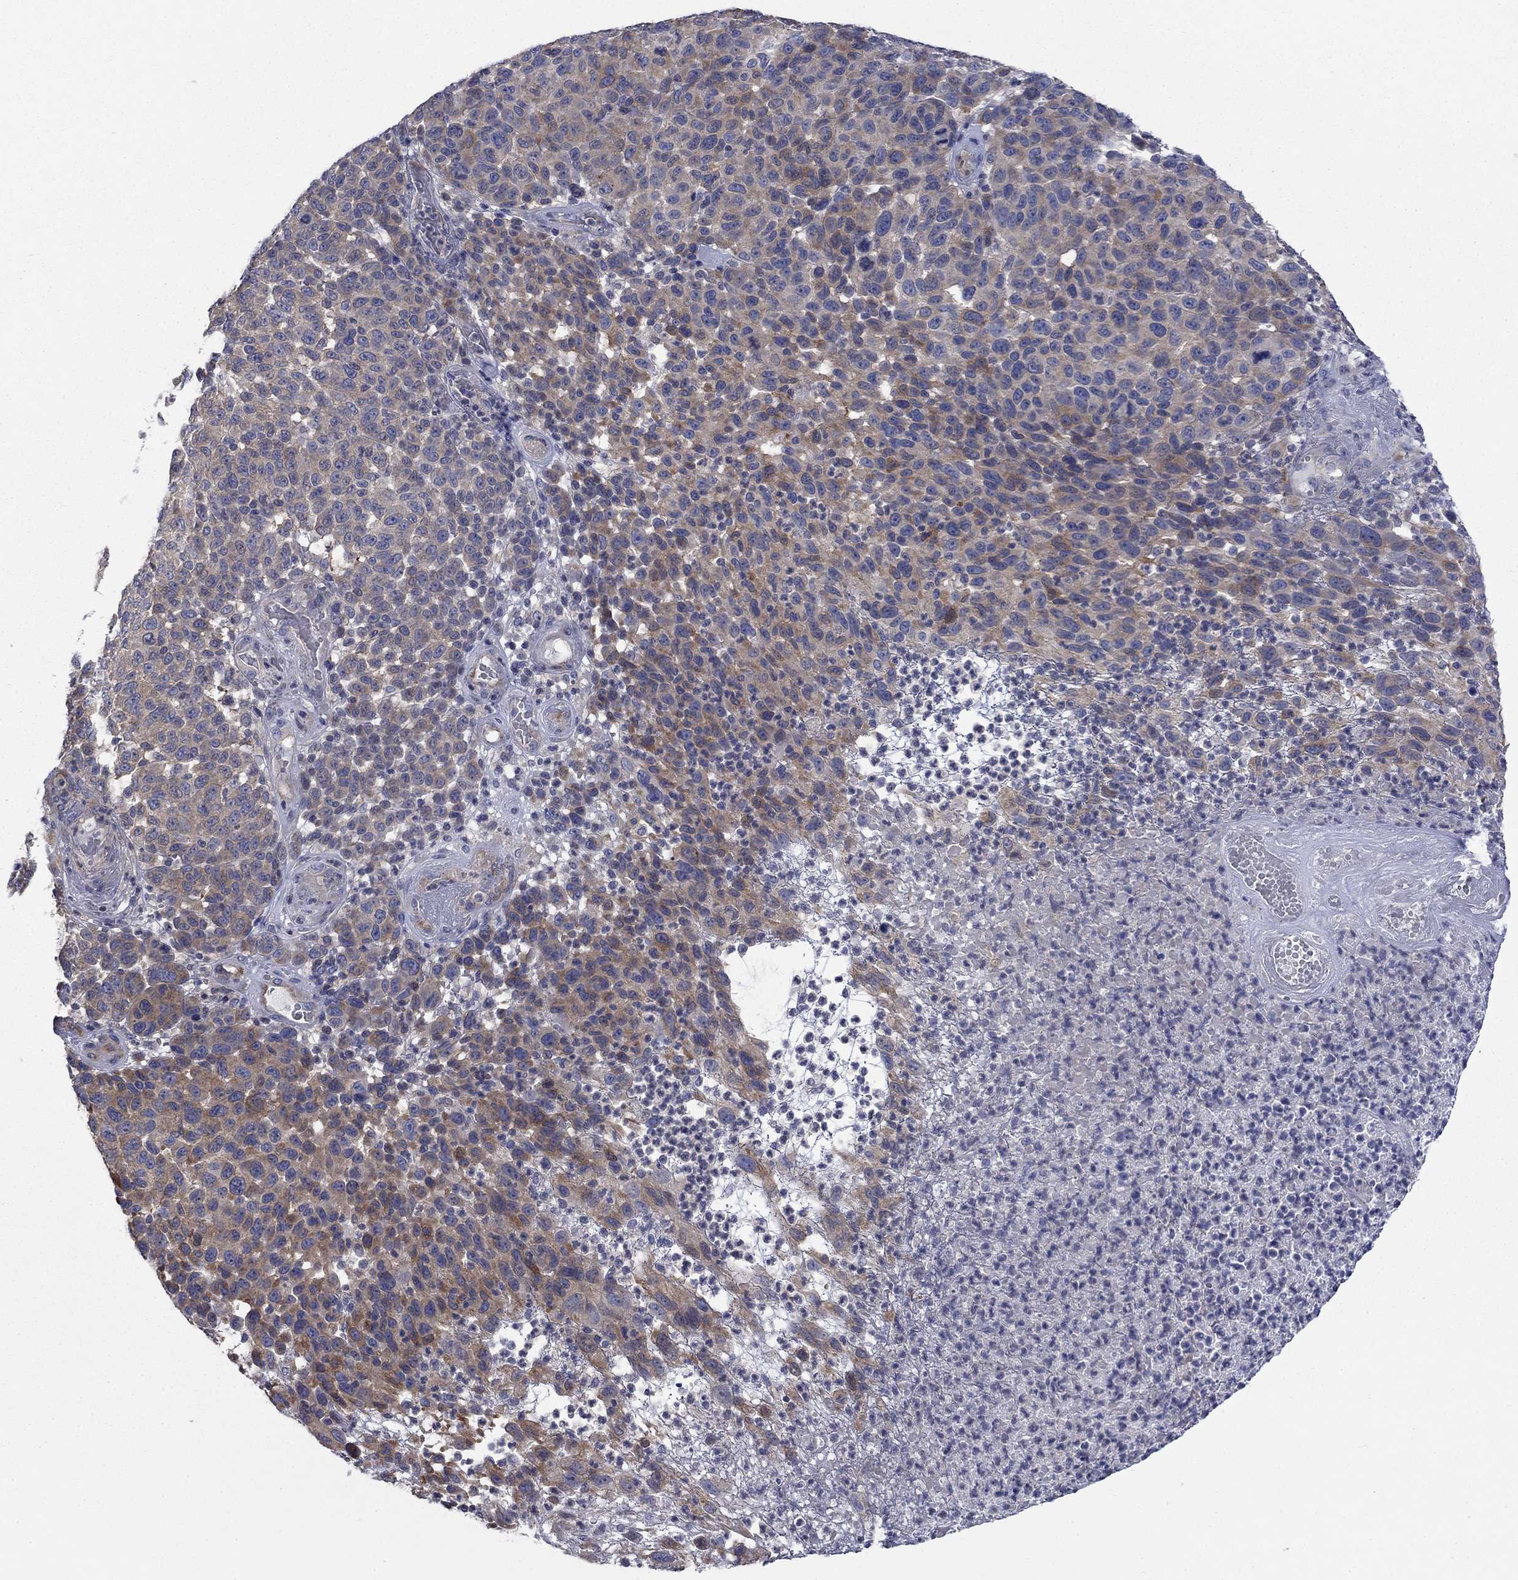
{"staining": {"intensity": "weak", "quantity": "25%-75%", "location": "cytoplasmic/membranous"}, "tissue": "melanoma", "cell_type": "Tumor cells", "image_type": "cancer", "snomed": [{"axis": "morphology", "description": "Malignant melanoma, NOS"}, {"axis": "topography", "description": "Skin"}], "caption": "The immunohistochemical stain shows weak cytoplasmic/membranous staining in tumor cells of melanoma tissue. (IHC, brightfield microscopy, high magnification).", "gene": "PDZD2", "patient": {"sex": "male", "age": 59}}